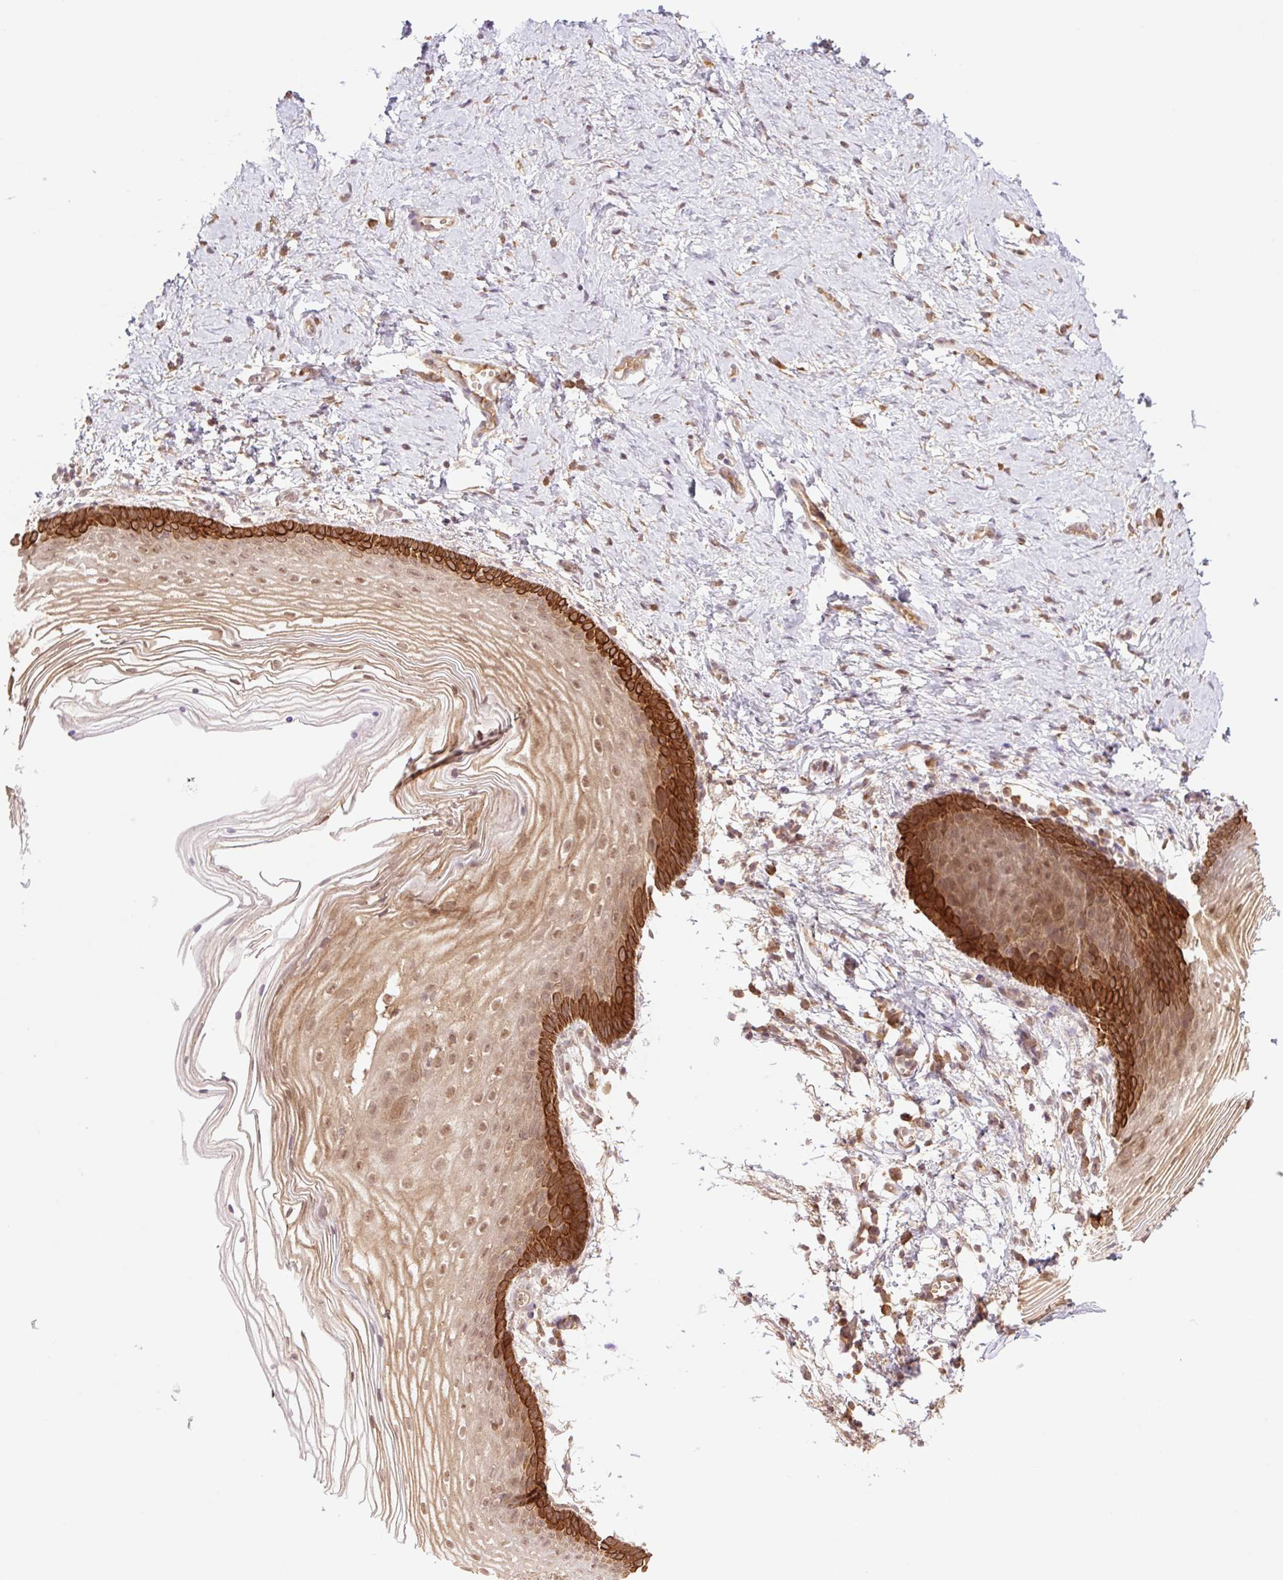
{"staining": {"intensity": "strong", "quantity": "25%-75%", "location": "cytoplasmic/membranous"}, "tissue": "vagina", "cell_type": "Squamous epithelial cells", "image_type": "normal", "snomed": [{"axis": "morphology", "description": "Normal tissue, NOS"}, {"axis": "topography", "description": "Vagina"}], "caption": "Immunohistochemistry image of normal vagina: vagina stained using immunohistochemistry exhibits high levels of strong protein expression localized specifically in the cytoplasmic/membranous of squamous epithelial cells, appearing as a cytoplasmic/membranous brown color.", "gene": "YJU2B", "patient": {"sex": "female", "age": 56}}